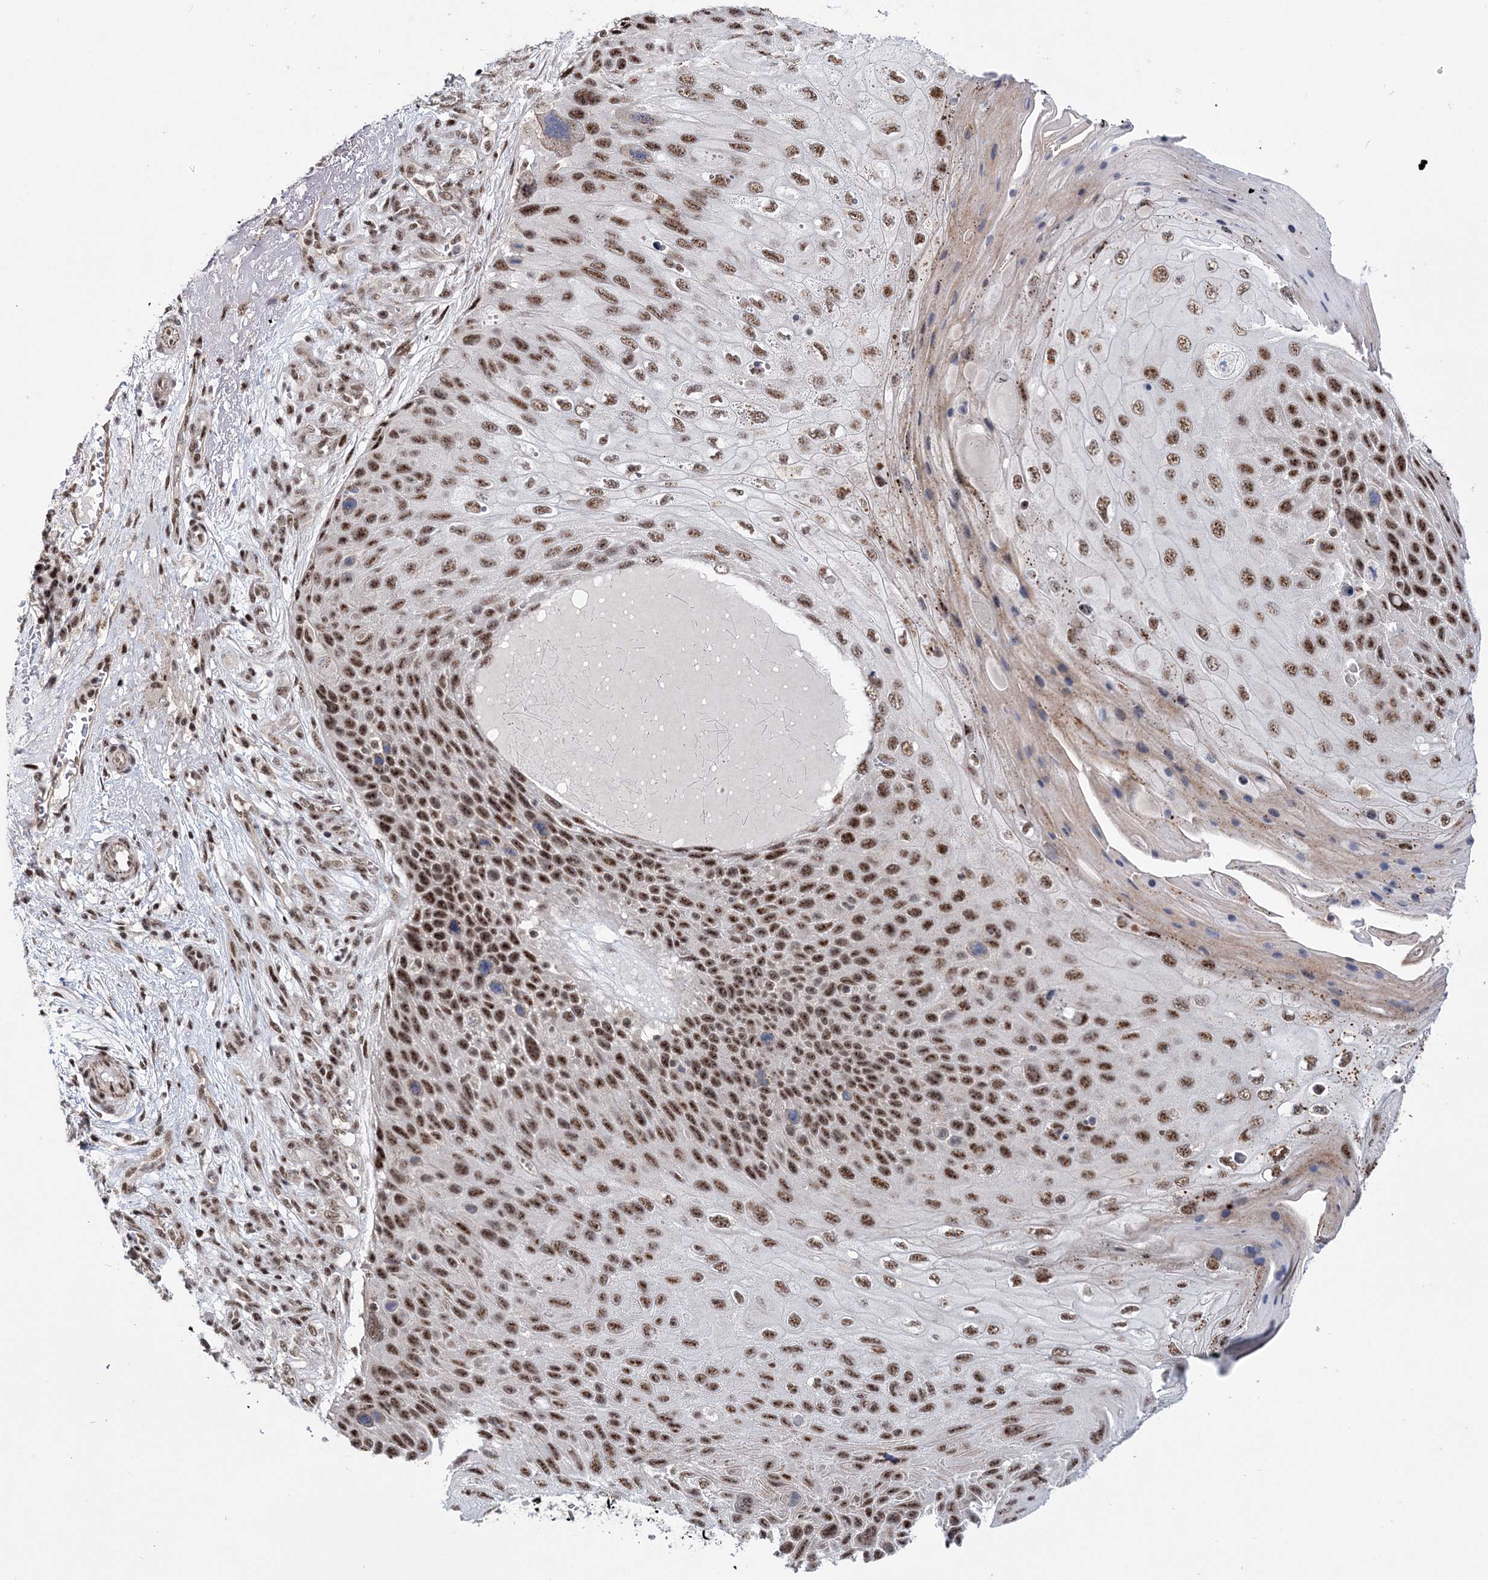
{"staining": {"intensity": "strong", "quantity": ">75%", "location": "nuclear"}, "tissue": "skin cancer", "cell_type": "Tumor cells", "image_type": "cancer", "snomed": [{"axis": "morphology", "description": "Squamous cell carcinoma, NOS"}, {"axis": "topography", "description": "Skin"}], "caption": "Immunohistochemistry histopathology image of skin squamous cell carcinoma stained for a protein (brown), which reveals high levels of strong nuclear positivity in approximately >75% of tumor cells.", "gene": "TATDN2", "patient": {"sex": "female", "age": 88}}